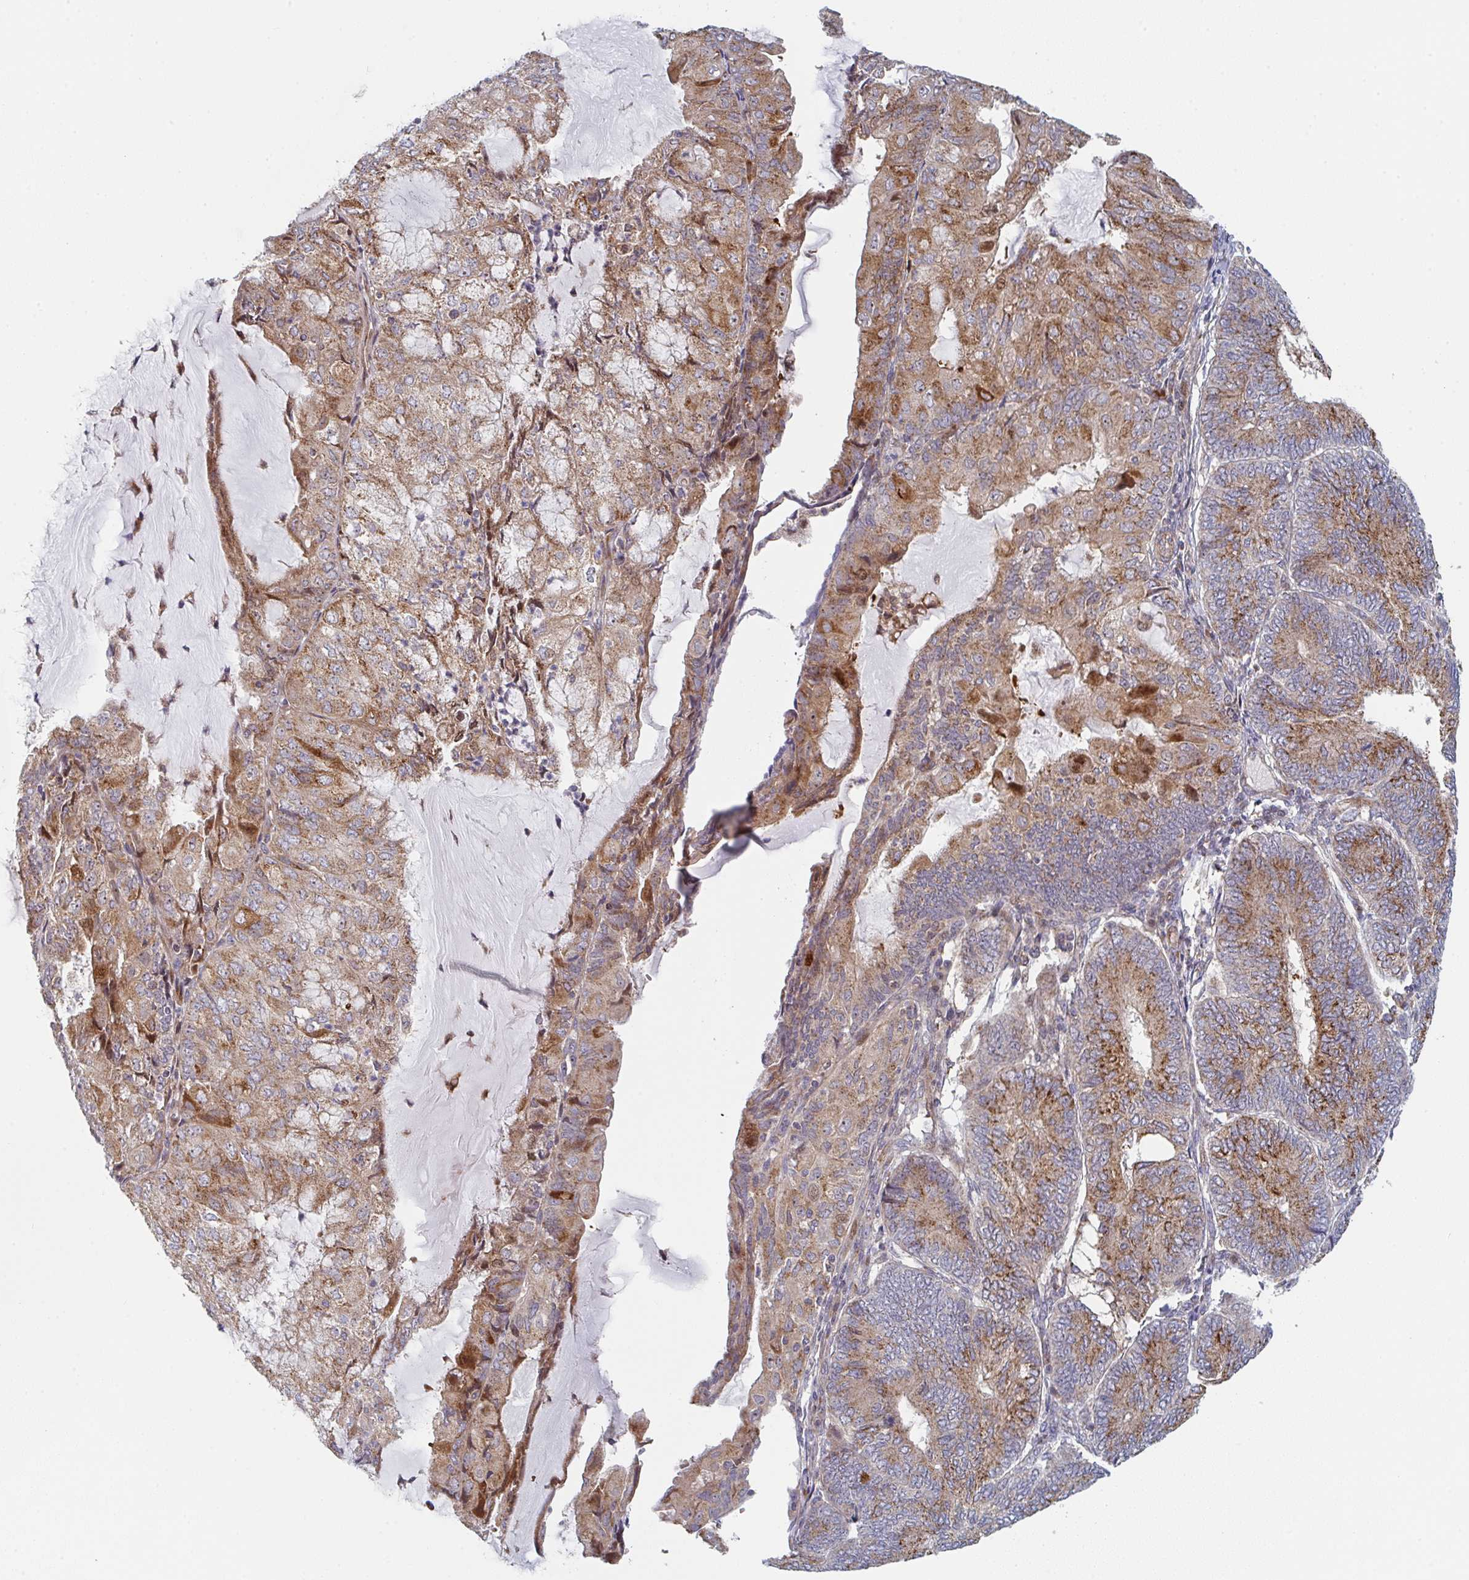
{"staining": {"intensity": "moderate", "quantity": ">75%", "location": "cytoplasmic/membranous"}, "tissue": "endometrial cancer", "cell_type": "Tumor cells", "image_type": "cancer", "snomed": [{"axis": "morphology", "description": "Adenocarcinoma, NOS"}, {"axis": "topography", "description": "Endometrium"}], "caption": "Protein staining by immunohistochemistry (IHC) exhibits moderate cytoplasmic/membranous expression in about >75% of tumor cells in endometrial cancer (adenocarcinoma).", "gene": "ZNF644", "patient": {"sex": "female", "age": 81}}